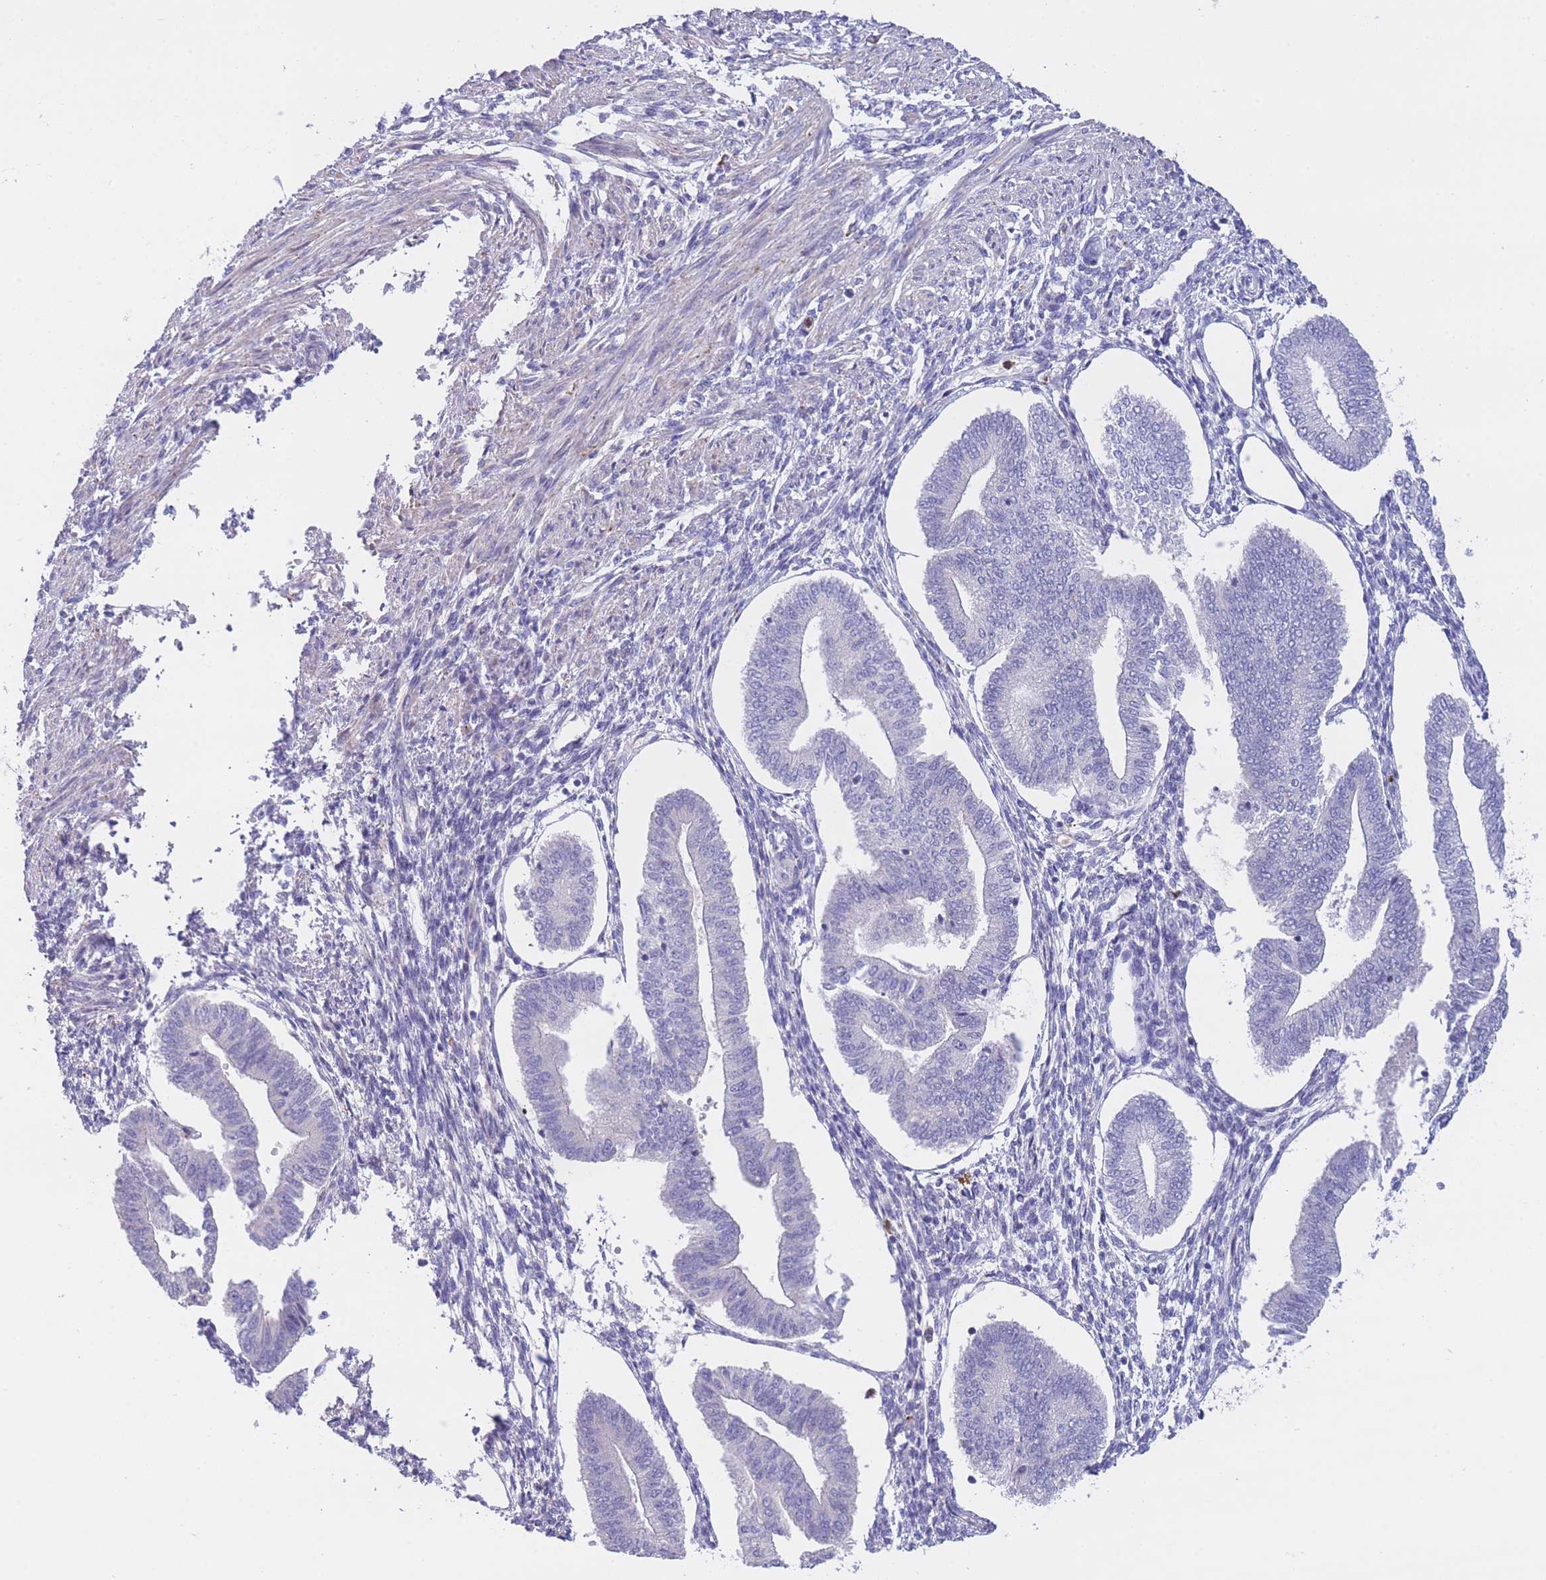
{"staining": {"intensity": "negative", "quantity": "none", "location": "none"}, "tissue": "endometrium", "cell_type": "Cells in endometrial stroma", "image_type": "normal", "snomed": [{"axis": "morphology", "description": "Normal tissue, NOS"}, {"axis": "topography", "description": "Endometrium"}], "caption": "Endometrium stained for a protein using immunohistochemistry displays no expression cells in endometrial stroma.", "gene": "CENPM", "patient": {"sex": "female", "age": 34}}